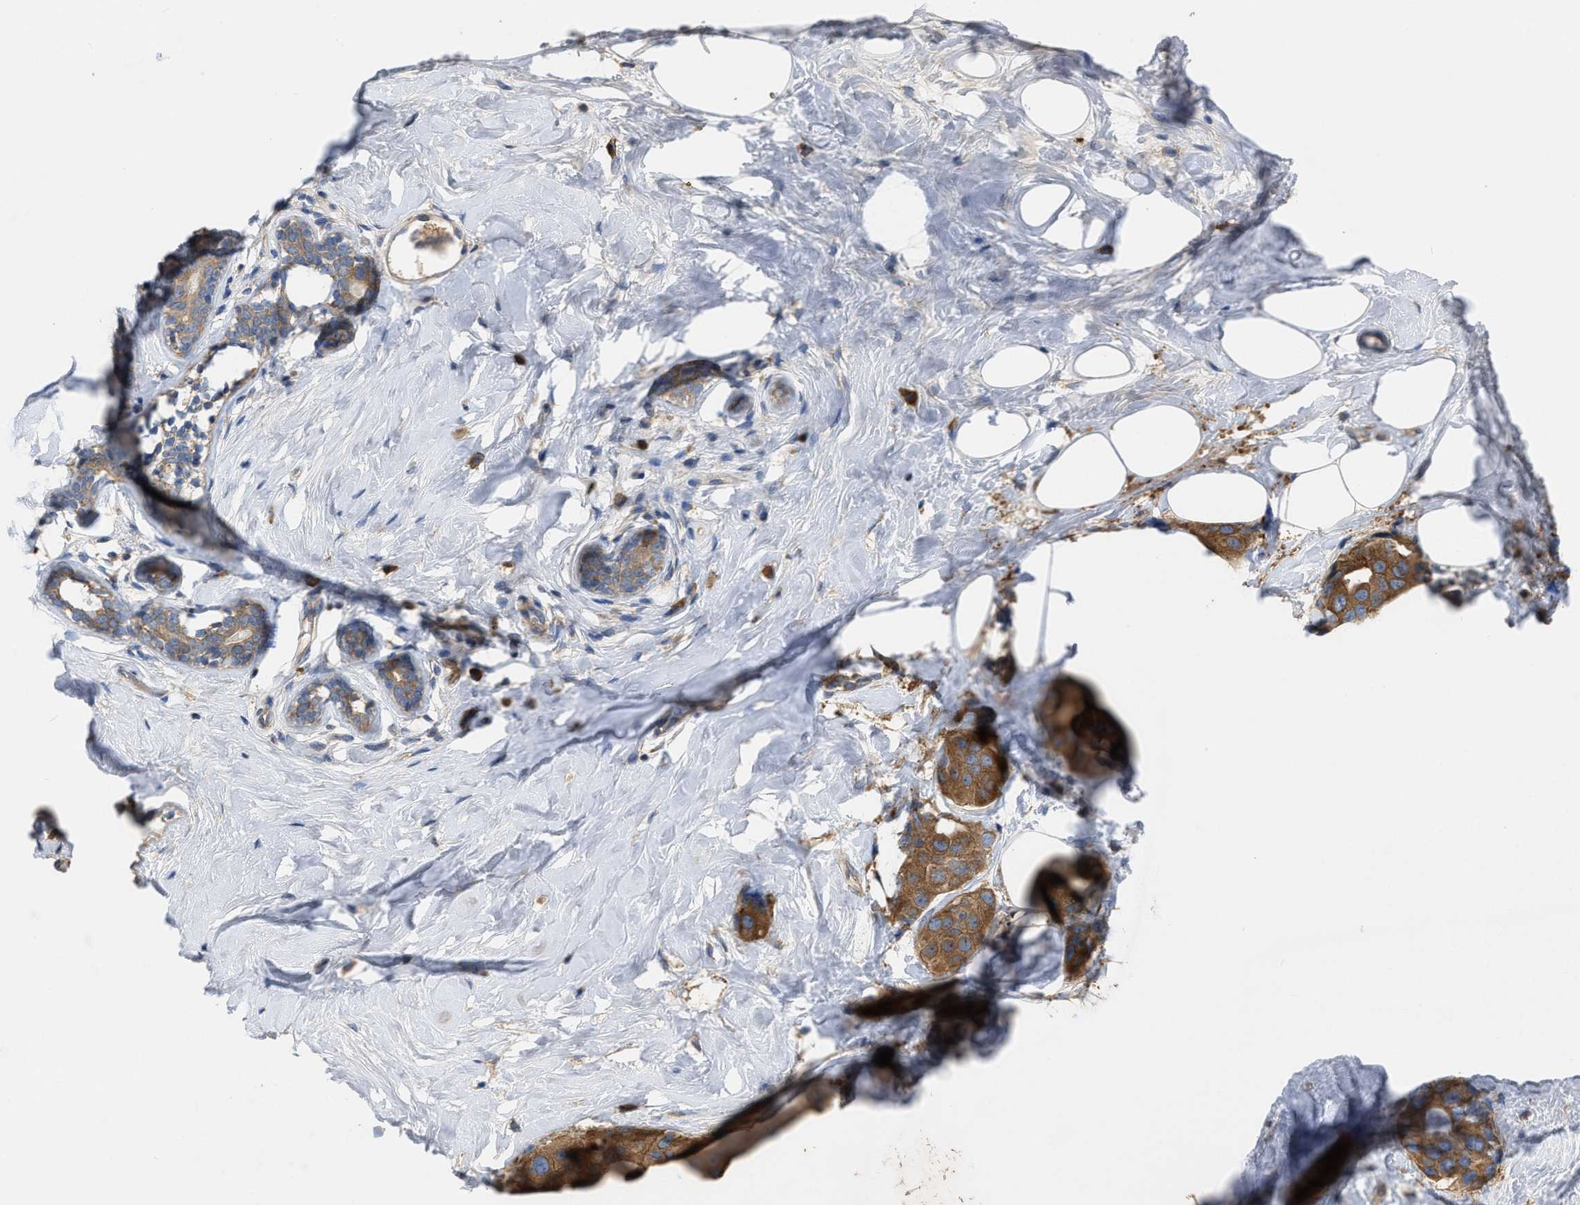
{"staining": {"intensity": "moderate", "quantity": ">75%", "location": "cytoplasmic/membranous"}, "tissue": "breast cancer", "cell_type": "Tumor cells", "image_type": "cancer", "snomed": [{"axis": "morphology", "description": "Normal tissue, NOS"}, {"axis": "morphology", "description": "Duct carcinoma"}, {"axis": "topography", "description": "Breast"}], "caption": "Immunohistochemistry (IHC) image of neoplastic tissue: human infiltrating ductal carcinoma (breast) stained using IHC displays medium levels of moderate protein expression localized specifically in the cytoplasmic/membranous of tumor cells, appearing as a cytoplasmic/membranous brown color.", "gene": "TMEM131", "patient": {"sex": "female", "age": 39}}